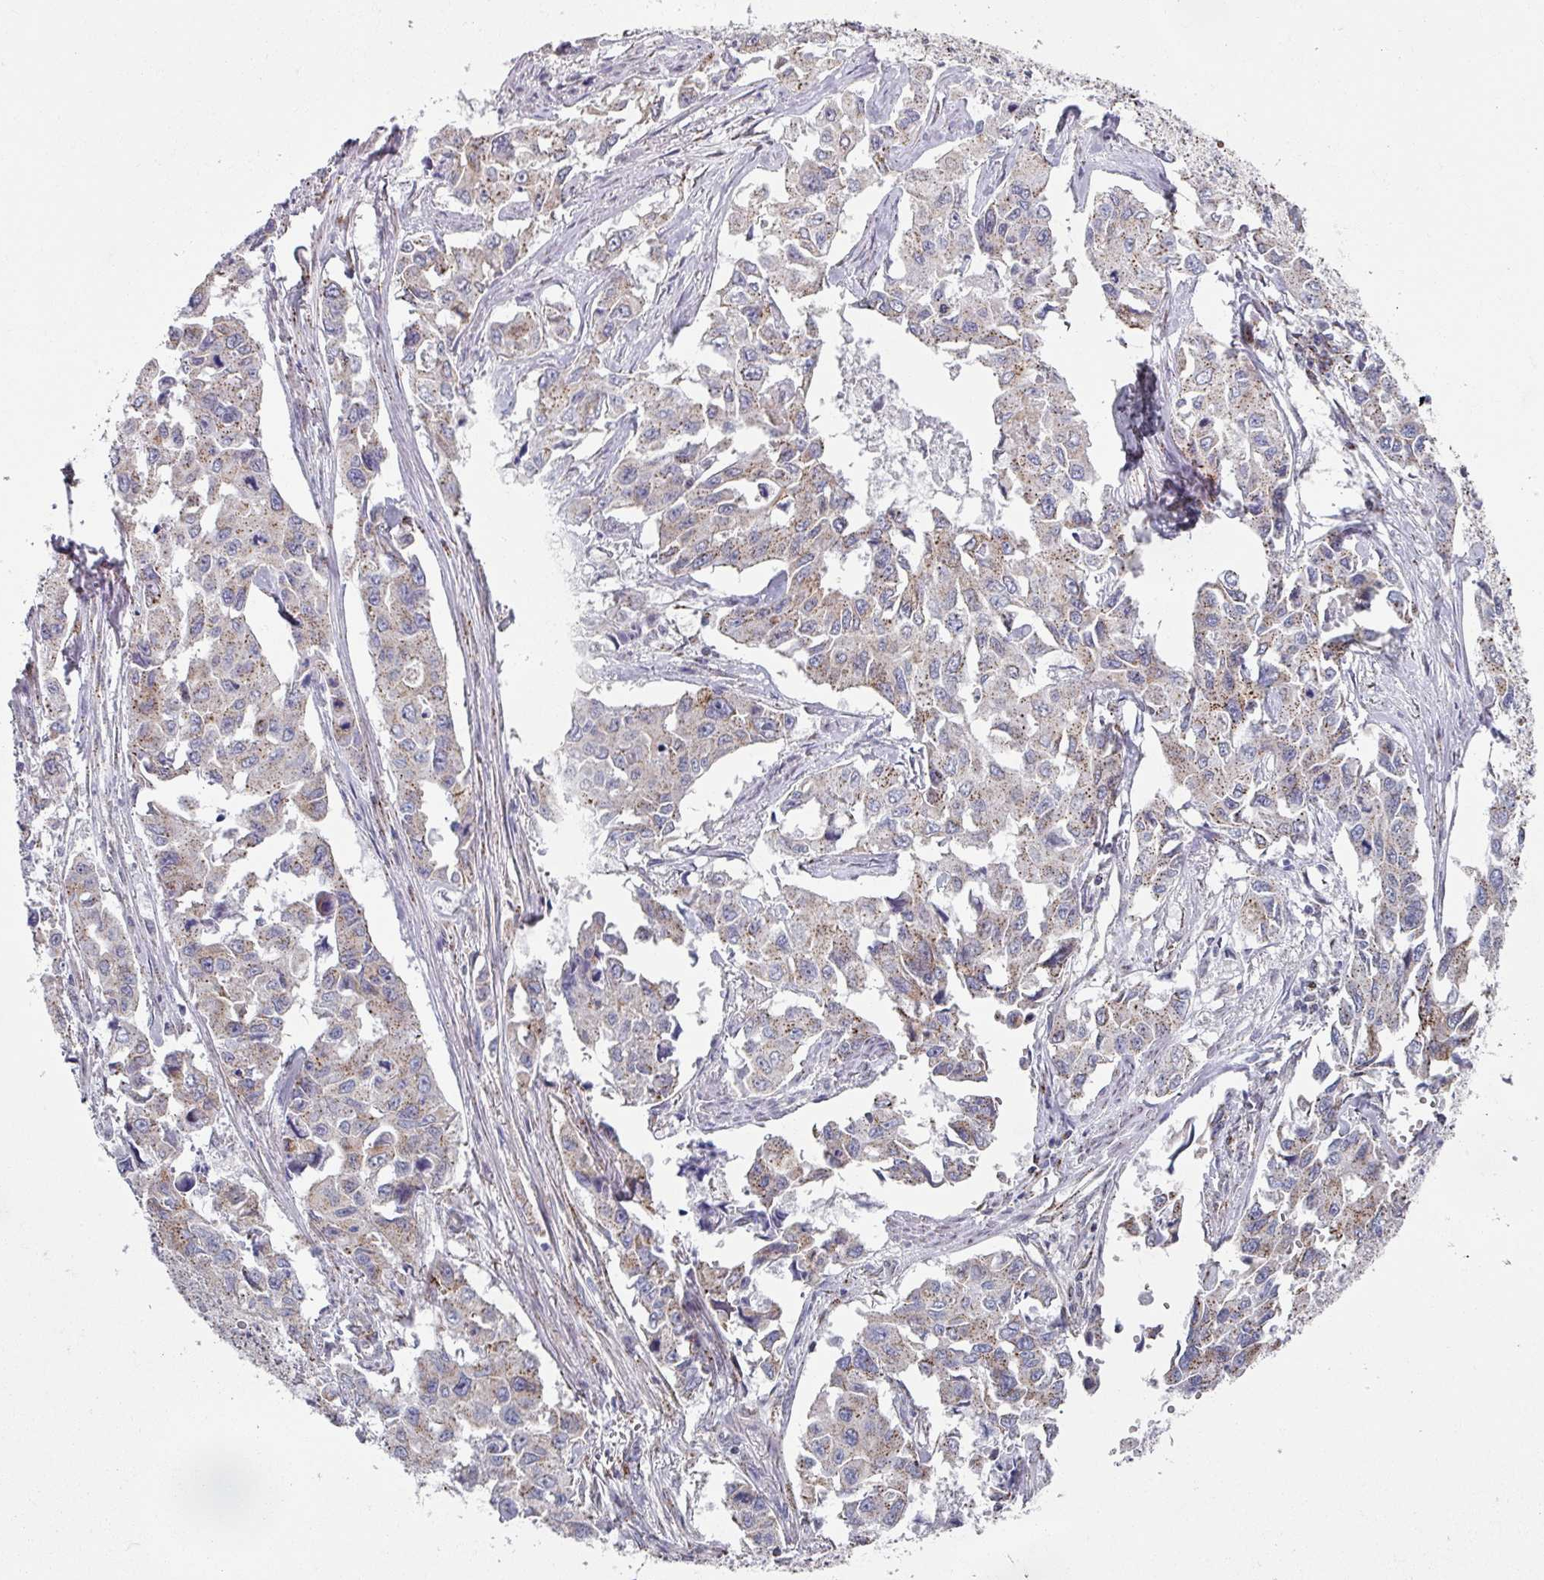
{"staining": {"intensity": "weak", "quantity": "25%-75%", "location": "cytoplasmic/membranous"}, "tissue": "lung cancer", "cell_type": "Tumor cells", "image_type": "cancer", "snomed": [{"axis": "morphology", "description": "Adenocarcinoma, NOS"}, {"axis": "topography", "description": "Lung"}], "caption": "Tumor cells demonstrate weak cytoplasmic/membranous staining in approximately 25%-75% of cells in lung cancer.", "gene": "CCDC85B", "patient": {"sex": "male", "age": 64}}